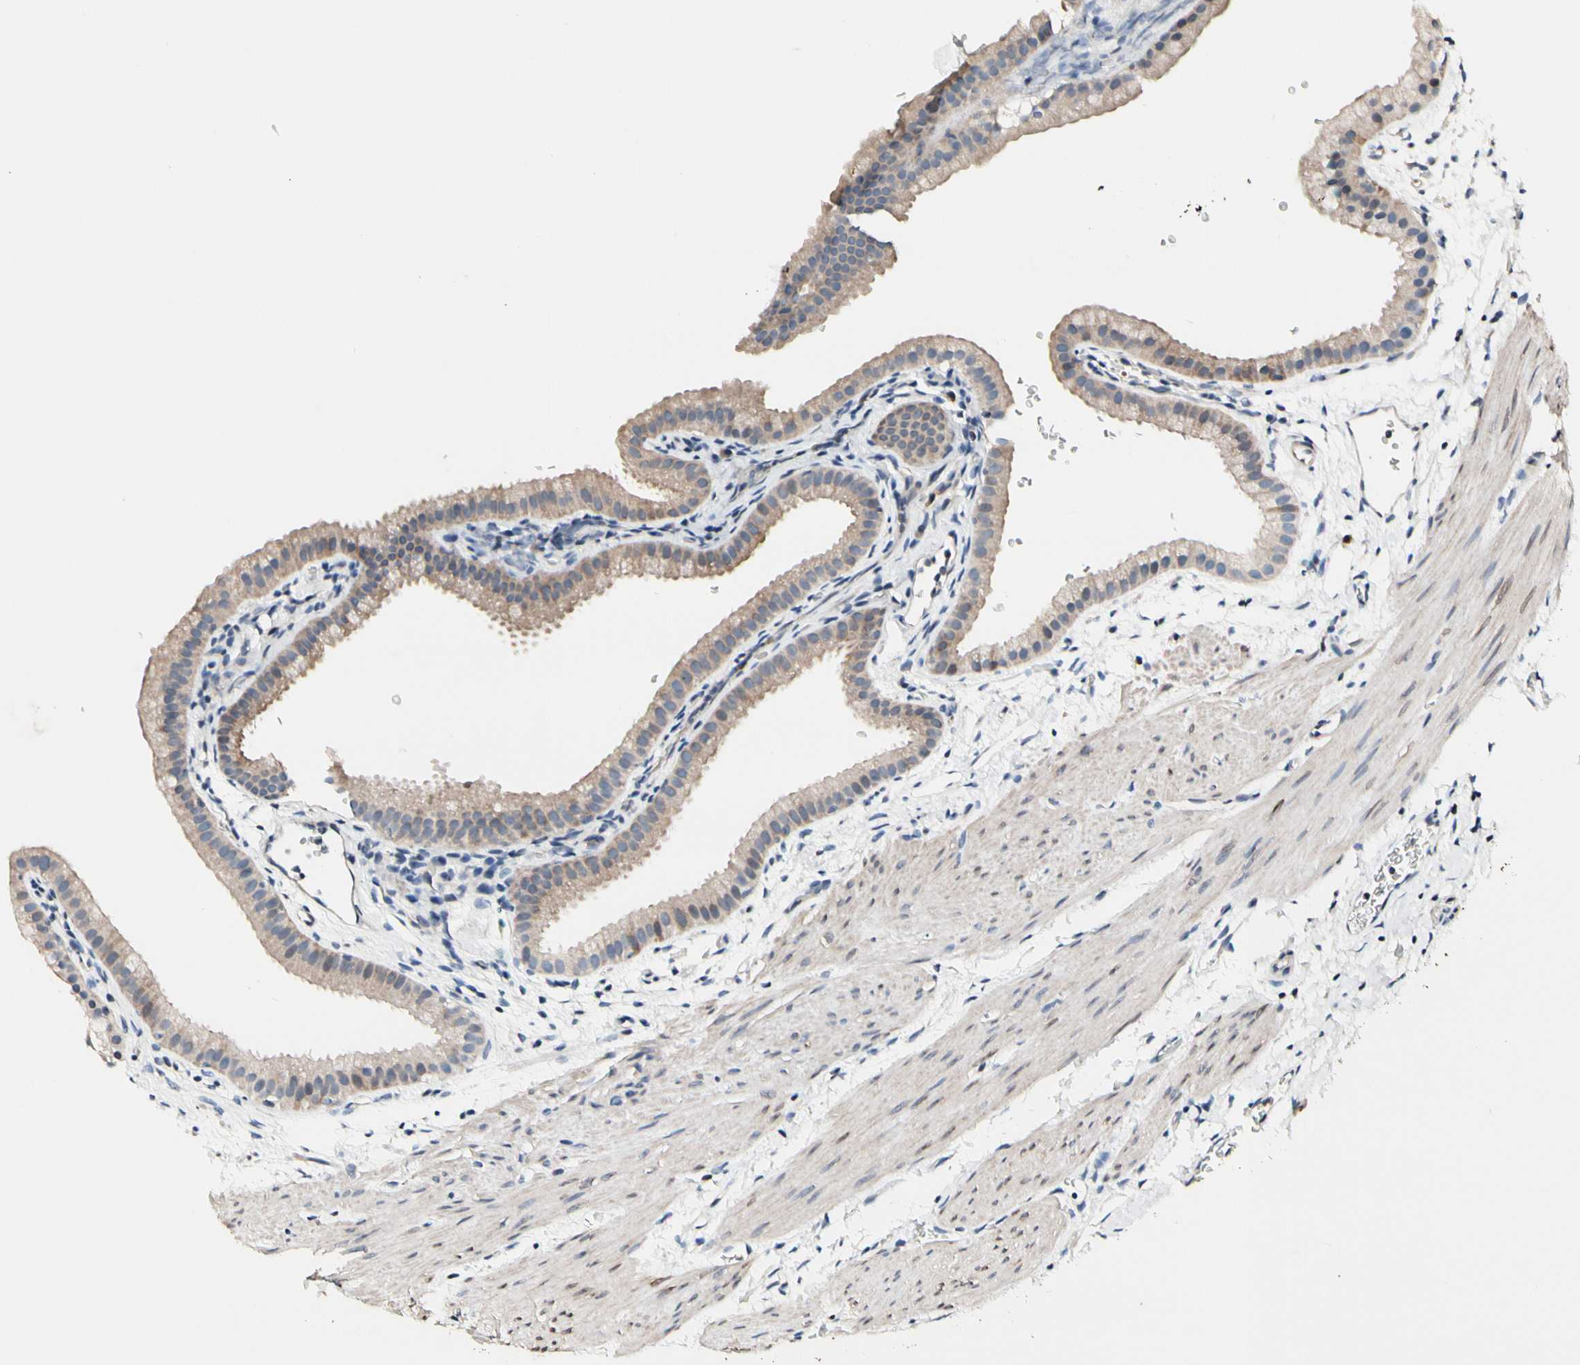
{"staining": {"intensity": "weak", "quantity": ">75%", "location": "cytoplasmic/membranous"}, "tissue": "gallbladder", "cell_type": "Glandular cells", "image_type": "normal", "snomed": [{"axis": "morphology", "description": "Normal tissue, NOS"}, {"axis": "topography", "description": "Gallbladder"}], "caption": "Brown immunohistochemical staining in unremarkable gallbladder shows weak cytoplasmic/membranous staining in about >75% of glandular cells. The protein is stained brown, and the nuclei are stained in blue (DAB (3,3'-diaminobenzidine) IHC with brightfield microscopy, high magnification).", "gene": "SOX30", "patient": {"sex": "female", "age": 64}}